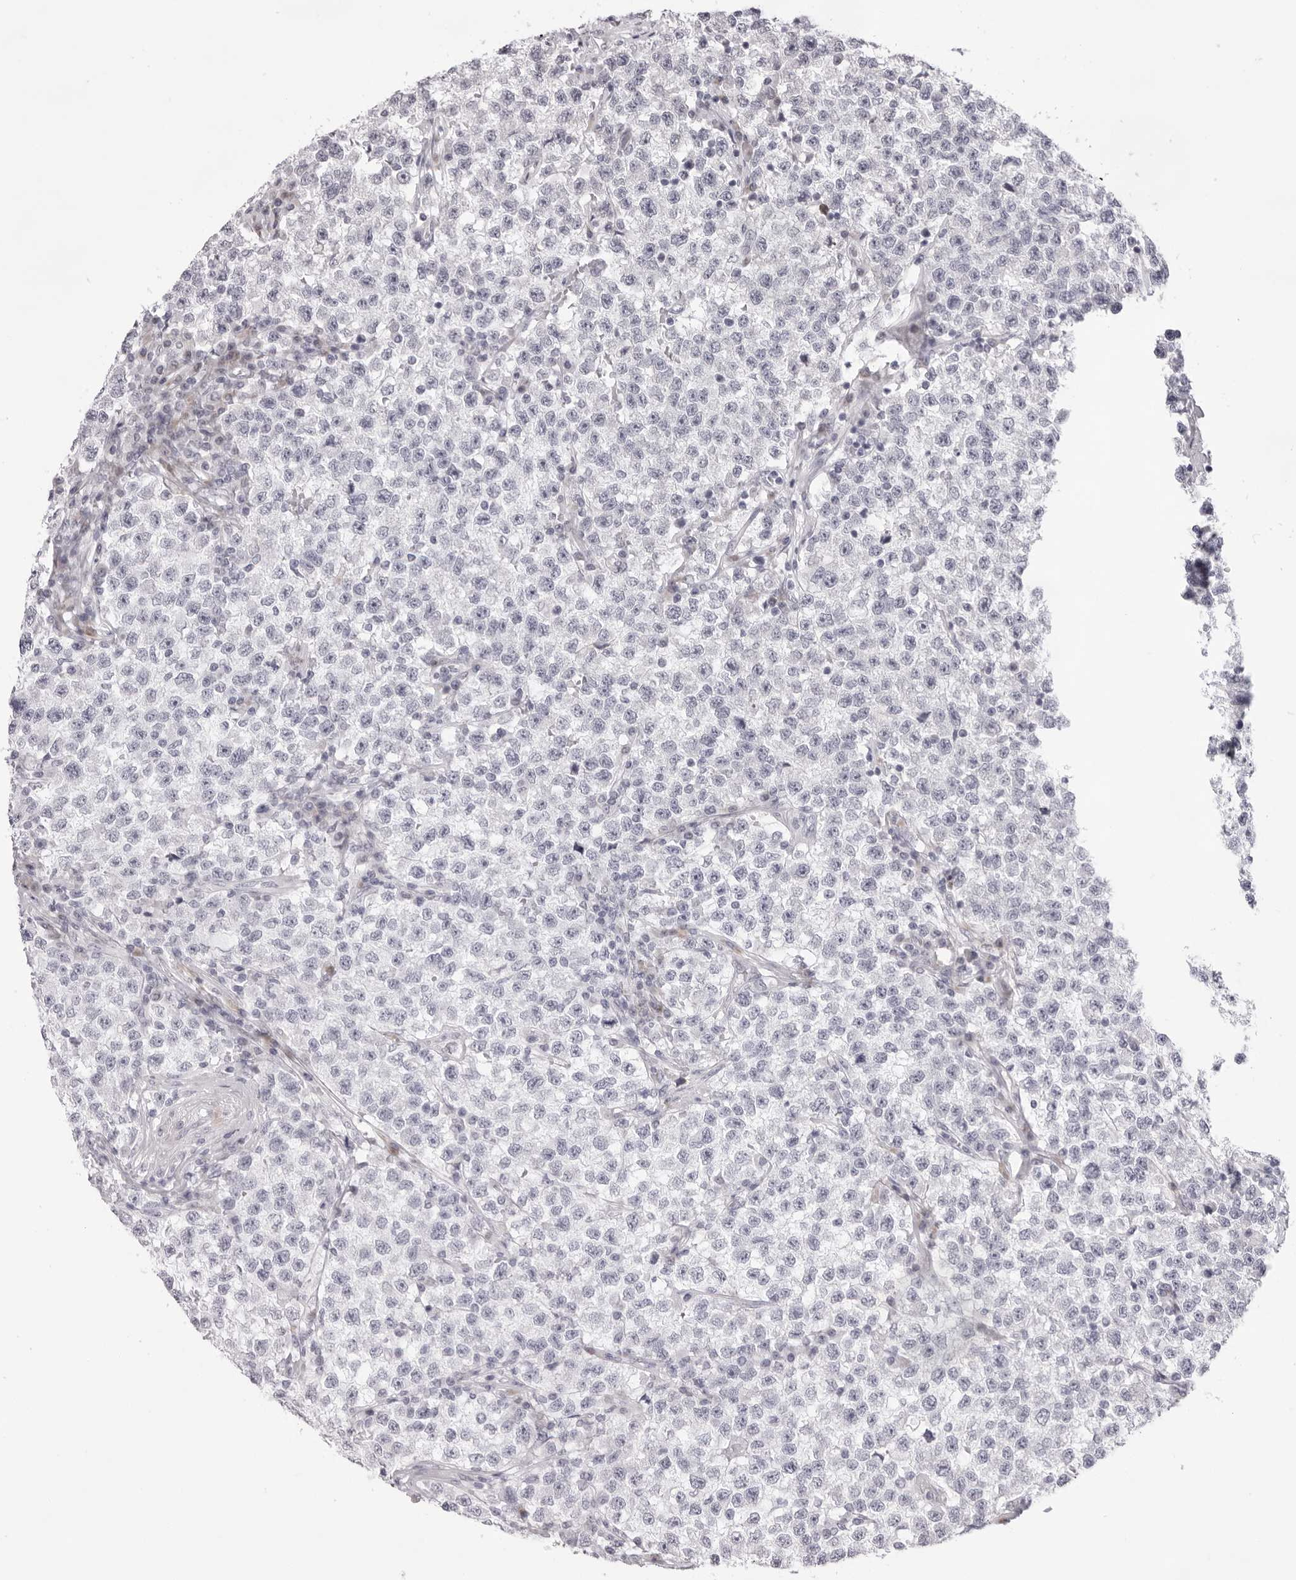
{"staining": {"intensity": "negative", "quantity": "none", "location": "none"}, "tissue": "testis cancer", "cell_type": "Tumor cells", "image_type": "cancer", "snomed": [{"axis": "morphology", "description": "Seminoma, NOS"}, {"axis": "topography", "description": "Testis"}], "caption": "Histopathology image shows no significant protein staining in tumor cells of testis seminoma. (Immunohistochemistry (ihc), brightfield microscopy, high magnification).", "gene": "SMIM2", "patient": {"sex": "male", "age": 22}}